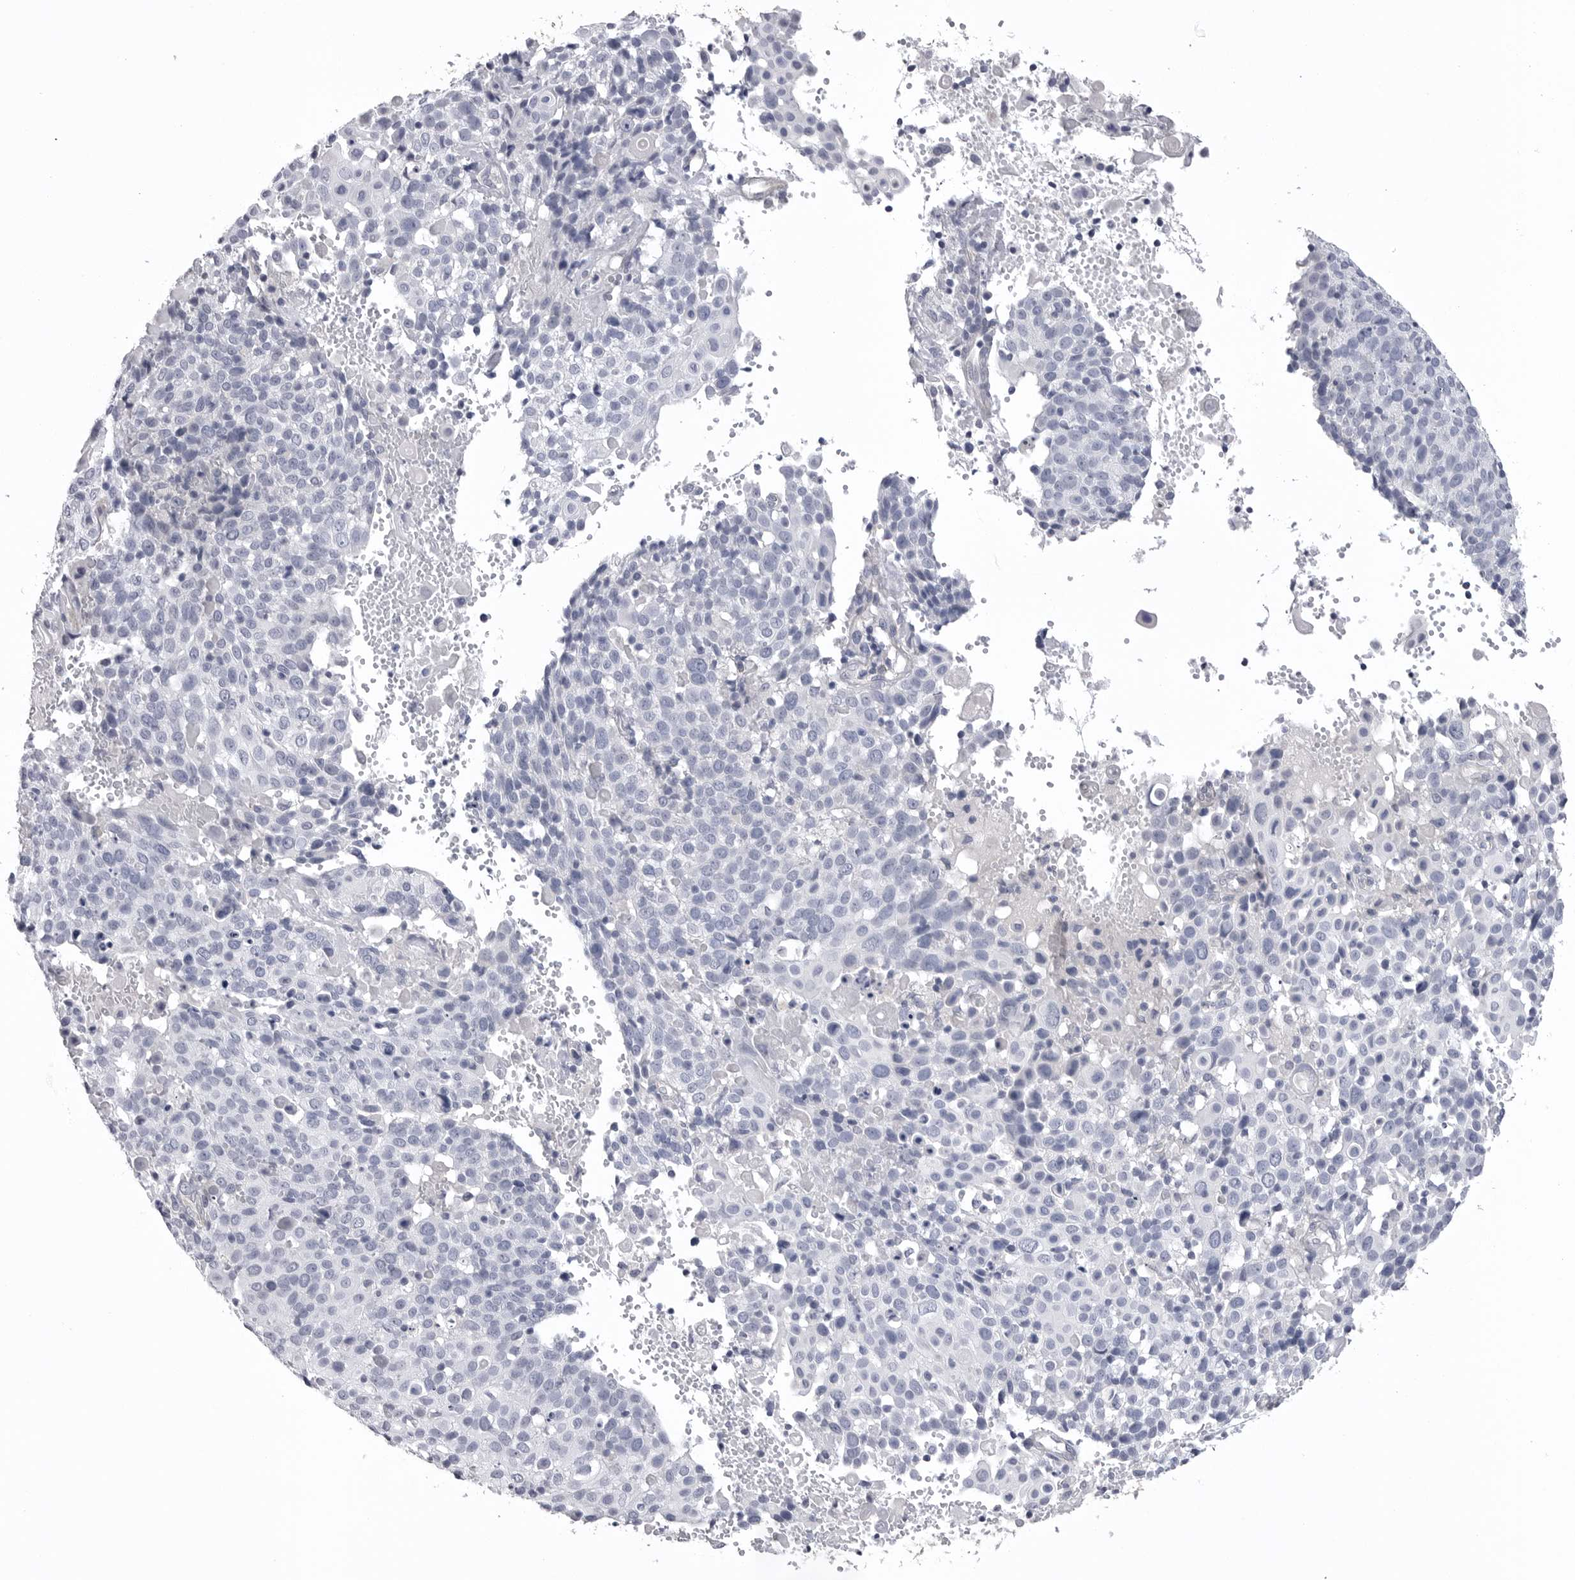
{"staining": {"intensity": "negative", "quantity": "none", "location": "none"}, "tissue": "cervical cancer", "cell_type": "Tumor cells", "image_type": "cancer", "snomed": [{"axis": "morphology", "description": "Squamous cell carcinoma, NOS"}, {"axis": "topography", "description": "Cervix"}], "caption": "Squamous cell carcinoma (cervical) stained for a protein using IHC demonstrates no staining tumor cells.", "gene": "DLGAP3", "patient": {"sex": "female", "age": 74}}